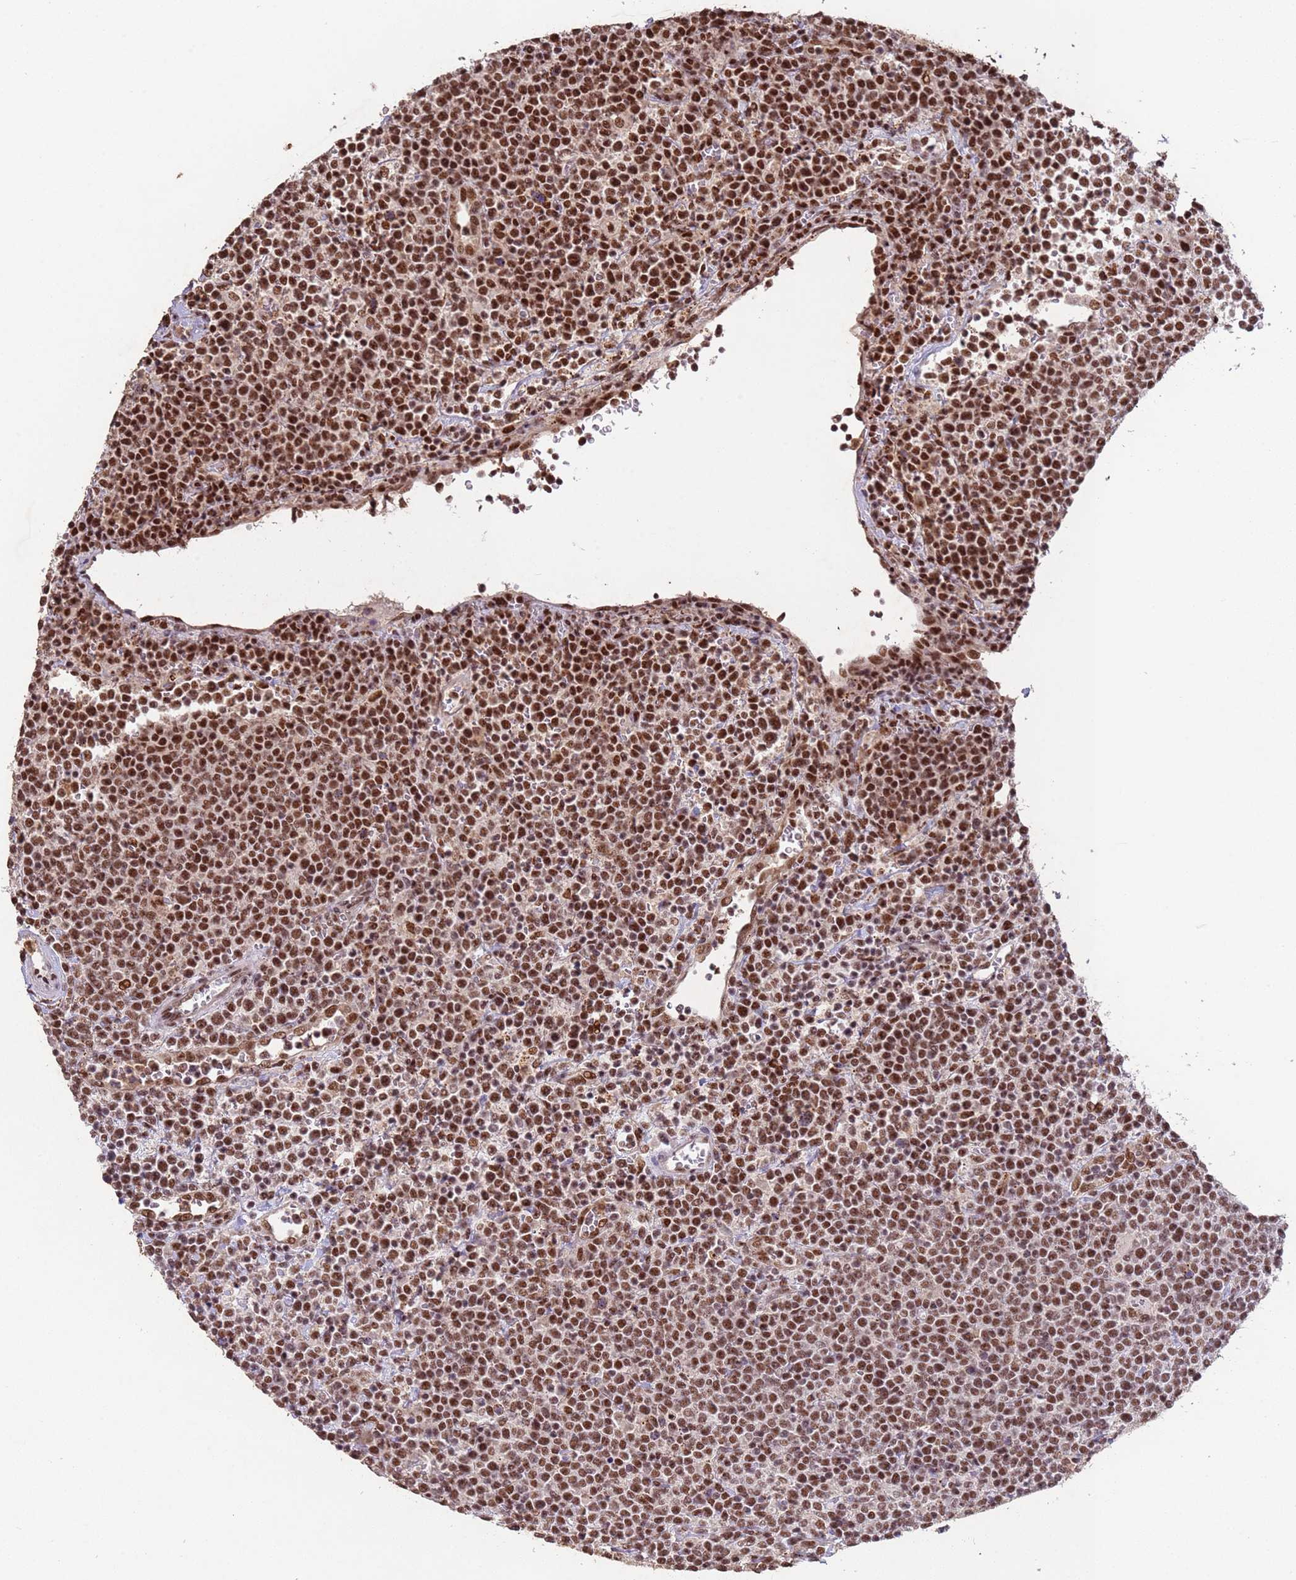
{"staining": {"intensity": "moderate", "quantity": ">75%", "location": "nuclear"}, "tissue": "lymphoma", "cell_type": "Tumor cells", "image_type": "cancer", "snomed": [{"axis": "morphology", "description": "Malignant lymphoma, non-Hodgkin's type, High grade"}, {"axis": "topography", "description": "Lymph node"}], "caption": "Human lymphoma stained for a protein (brown) exhibits moderate nuclear positive staining in approximately >75% of tumor cells.", "gene": "ESF1", "patient": {"sex": "male", "age": 61}}